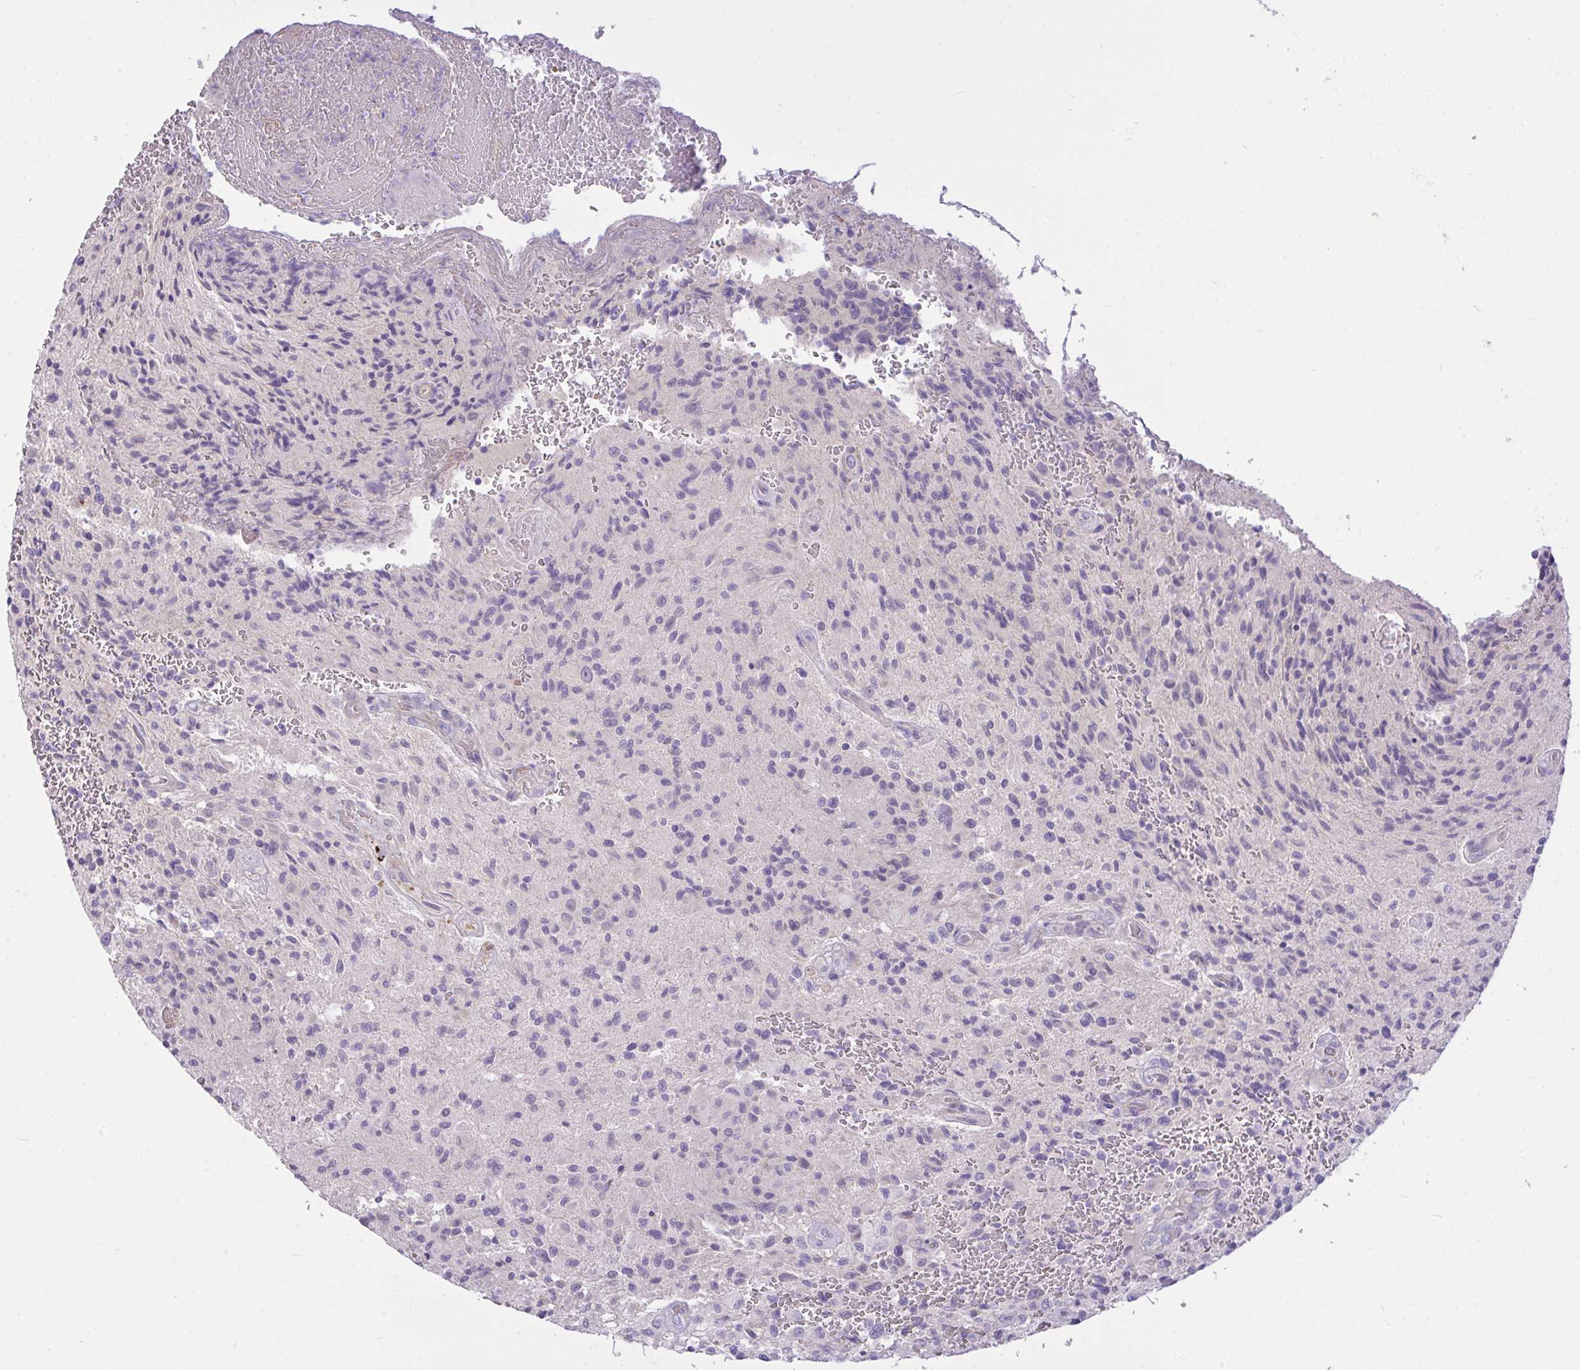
{"staining": {"intensity": "negative", "quantity": "none", "location": "none"}, "tissue": "glioma", "cell_type": "Tumor cells", "image_type": "cancer", "snomed": [{"axis": "morphology", "description": "Normal tissue, NOS"}, {"axis": "morphology", "description": "Glioma, malignant, High grade"}, {"axis": "topography", "description": "Cerebral cortex"}], "caption": "A micrograph of glioma stained for a protein demonstrates no brown staining in tumor cells.", "gene": "MOCS1", "patient": {"sex": "male", "age": 56}}